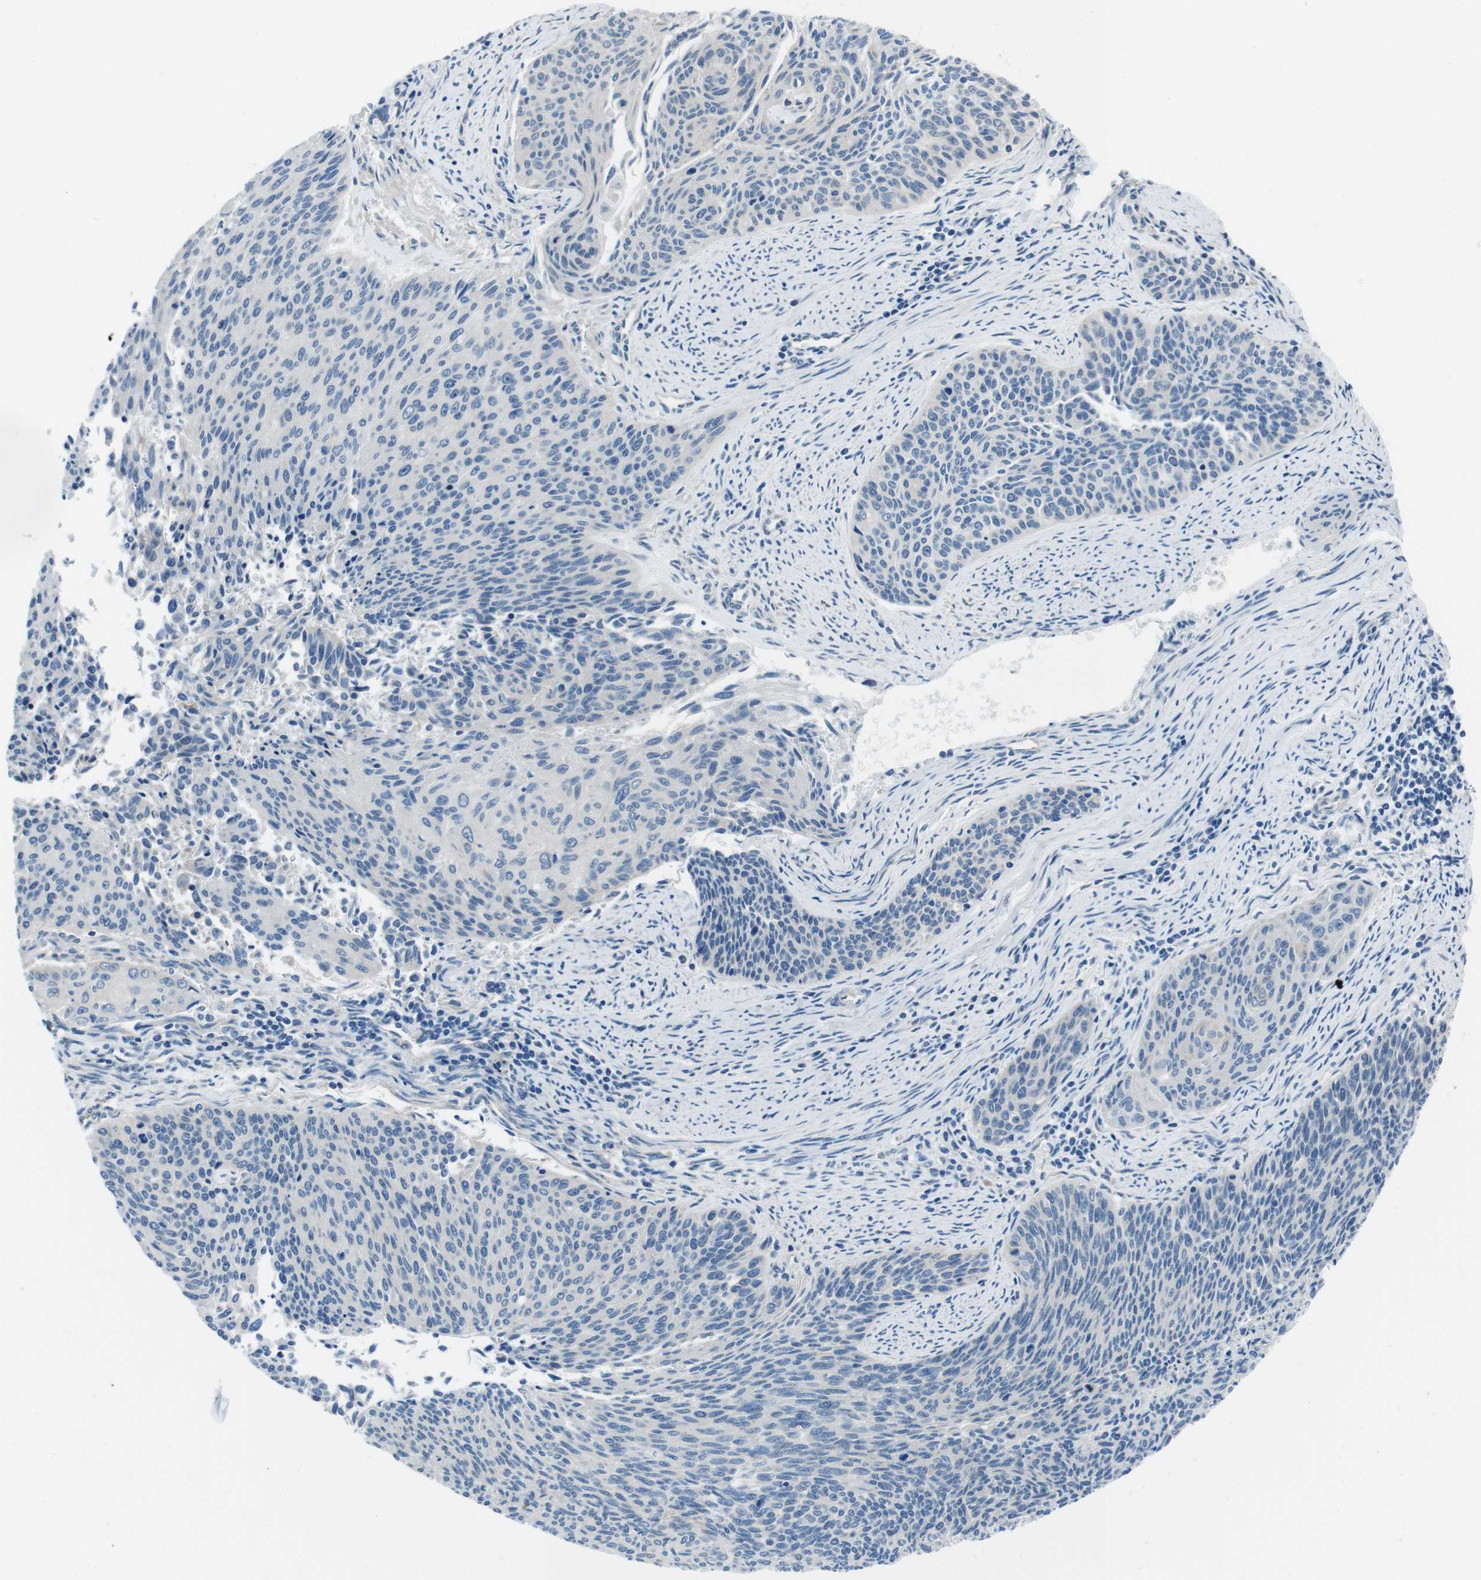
{"staining": {"intensity": "negative", "quantity": "none", "location": "none"}, "tissue": "cervical cancer", "cell_type": "Tumor cells", "image_type": "cancer", "snomed": [{"axis": "morphology", "description": "Squamous cell carcinoma, NOS"}, {"axis": "topography", "description": "Cervix"}], "caption": "DAB immunohistochemical staining of human cervical cancer (squamous cell carcinoma) reveals no significant positivity in tumor cells. Brightfield microscopy of immunohistochemistry stained with DAB (3,3'-diaminobenzidine) (brown) and hematoxylin (blue), captured at high magnification.", "gene": "CASQ1", "patient": {"sex": "female", "age": 55}}